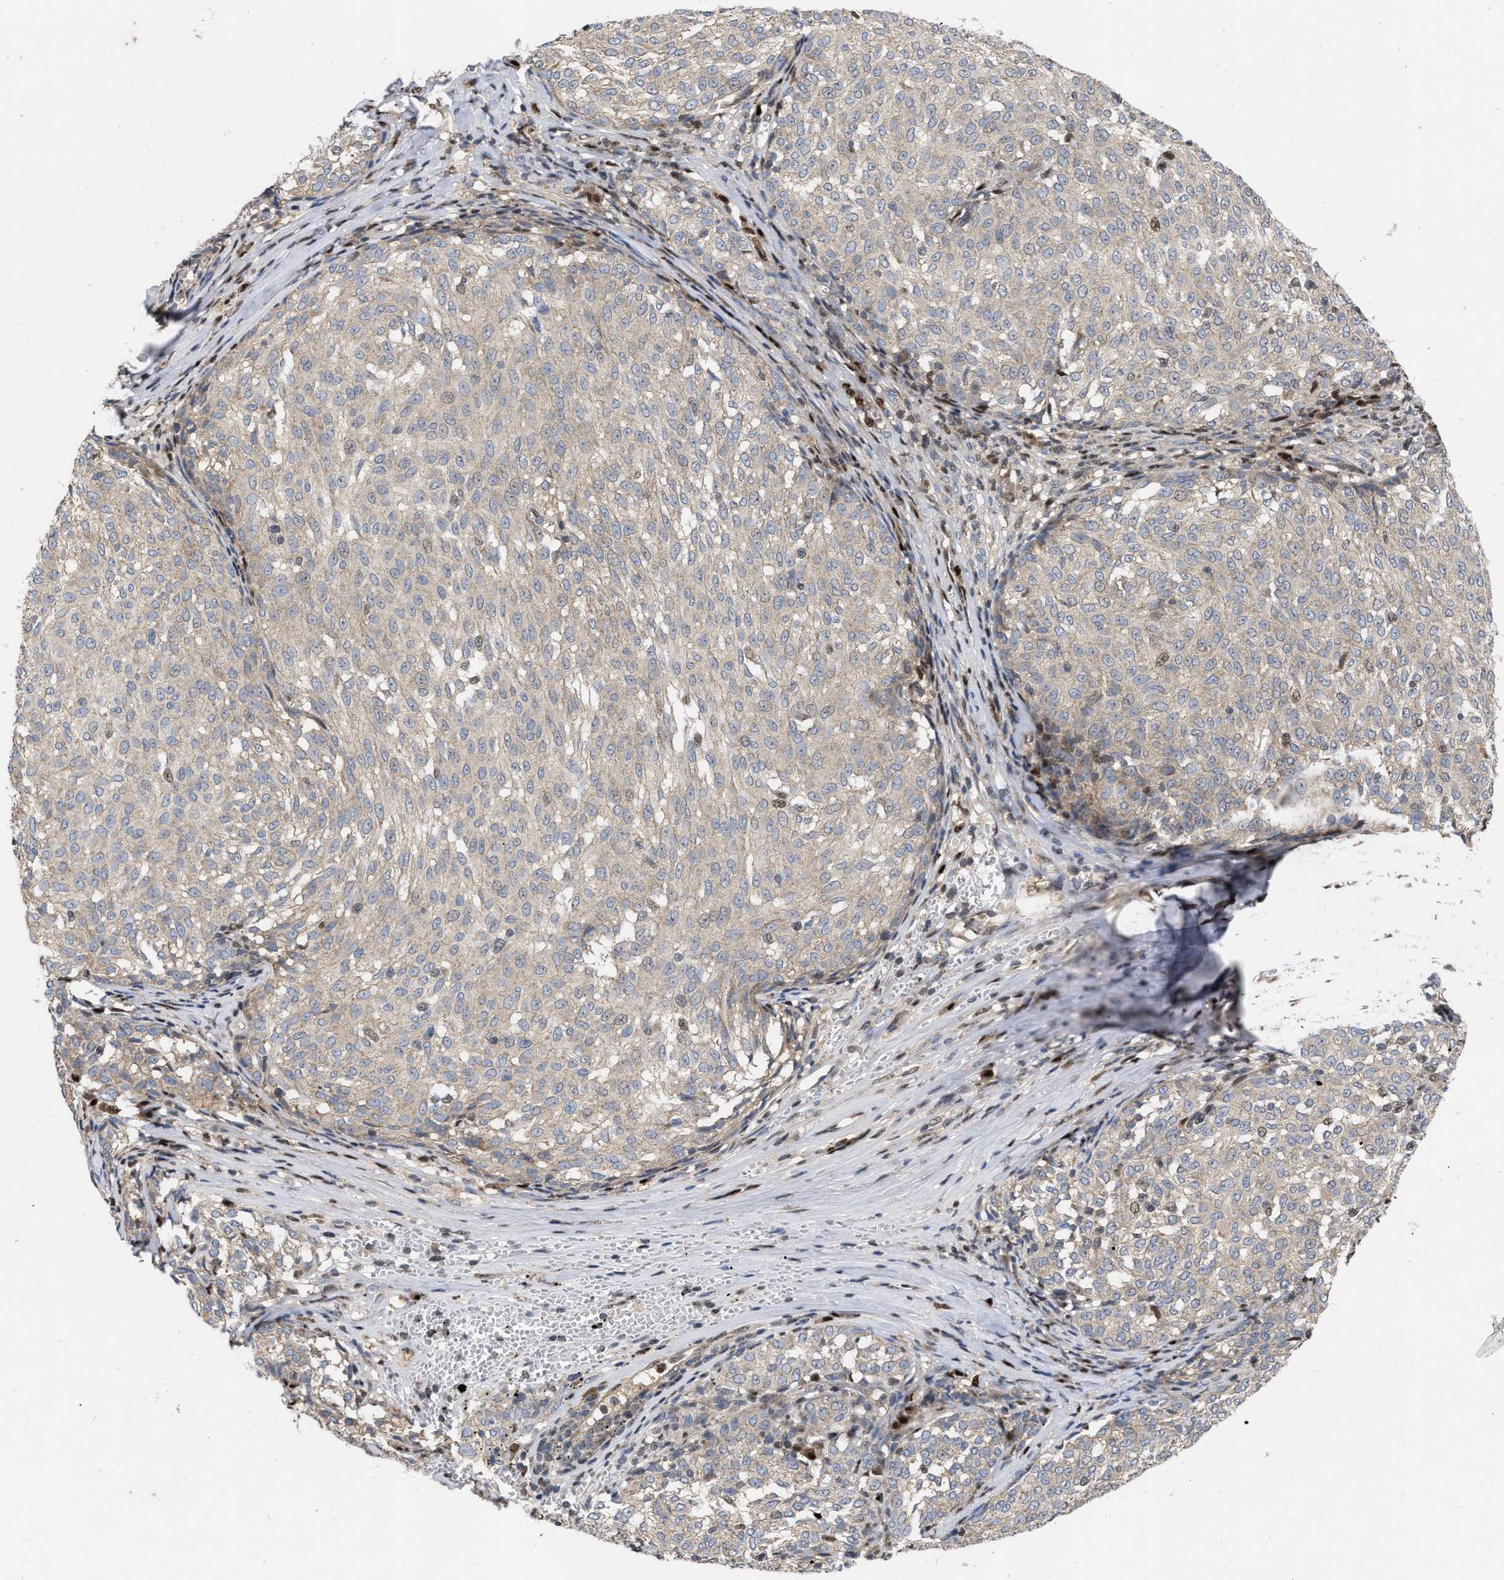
{"staining": {"intensity": "weak", "quantity": "<25%", "location": "cytoplasmic/membranous"}, "tissue": "melanoma", "cell_type": "Tumor cells", "image_type": "cancer", "snomed": [{"axis": "morphology", "description": "Malignant melanoma, NOS"}, {"axis": "topography", "description": "Skin"}], "caption": "Immunohistochemical staining of human malignant melanoma reveals no significant expression in tumor cells. Brightfield microscopy of IHC stained with DAB (brown) and hematoxylin (blue), captured at high magnification.", "gene": "MDM4", "patient": {"sex": "female", "age": 72}}